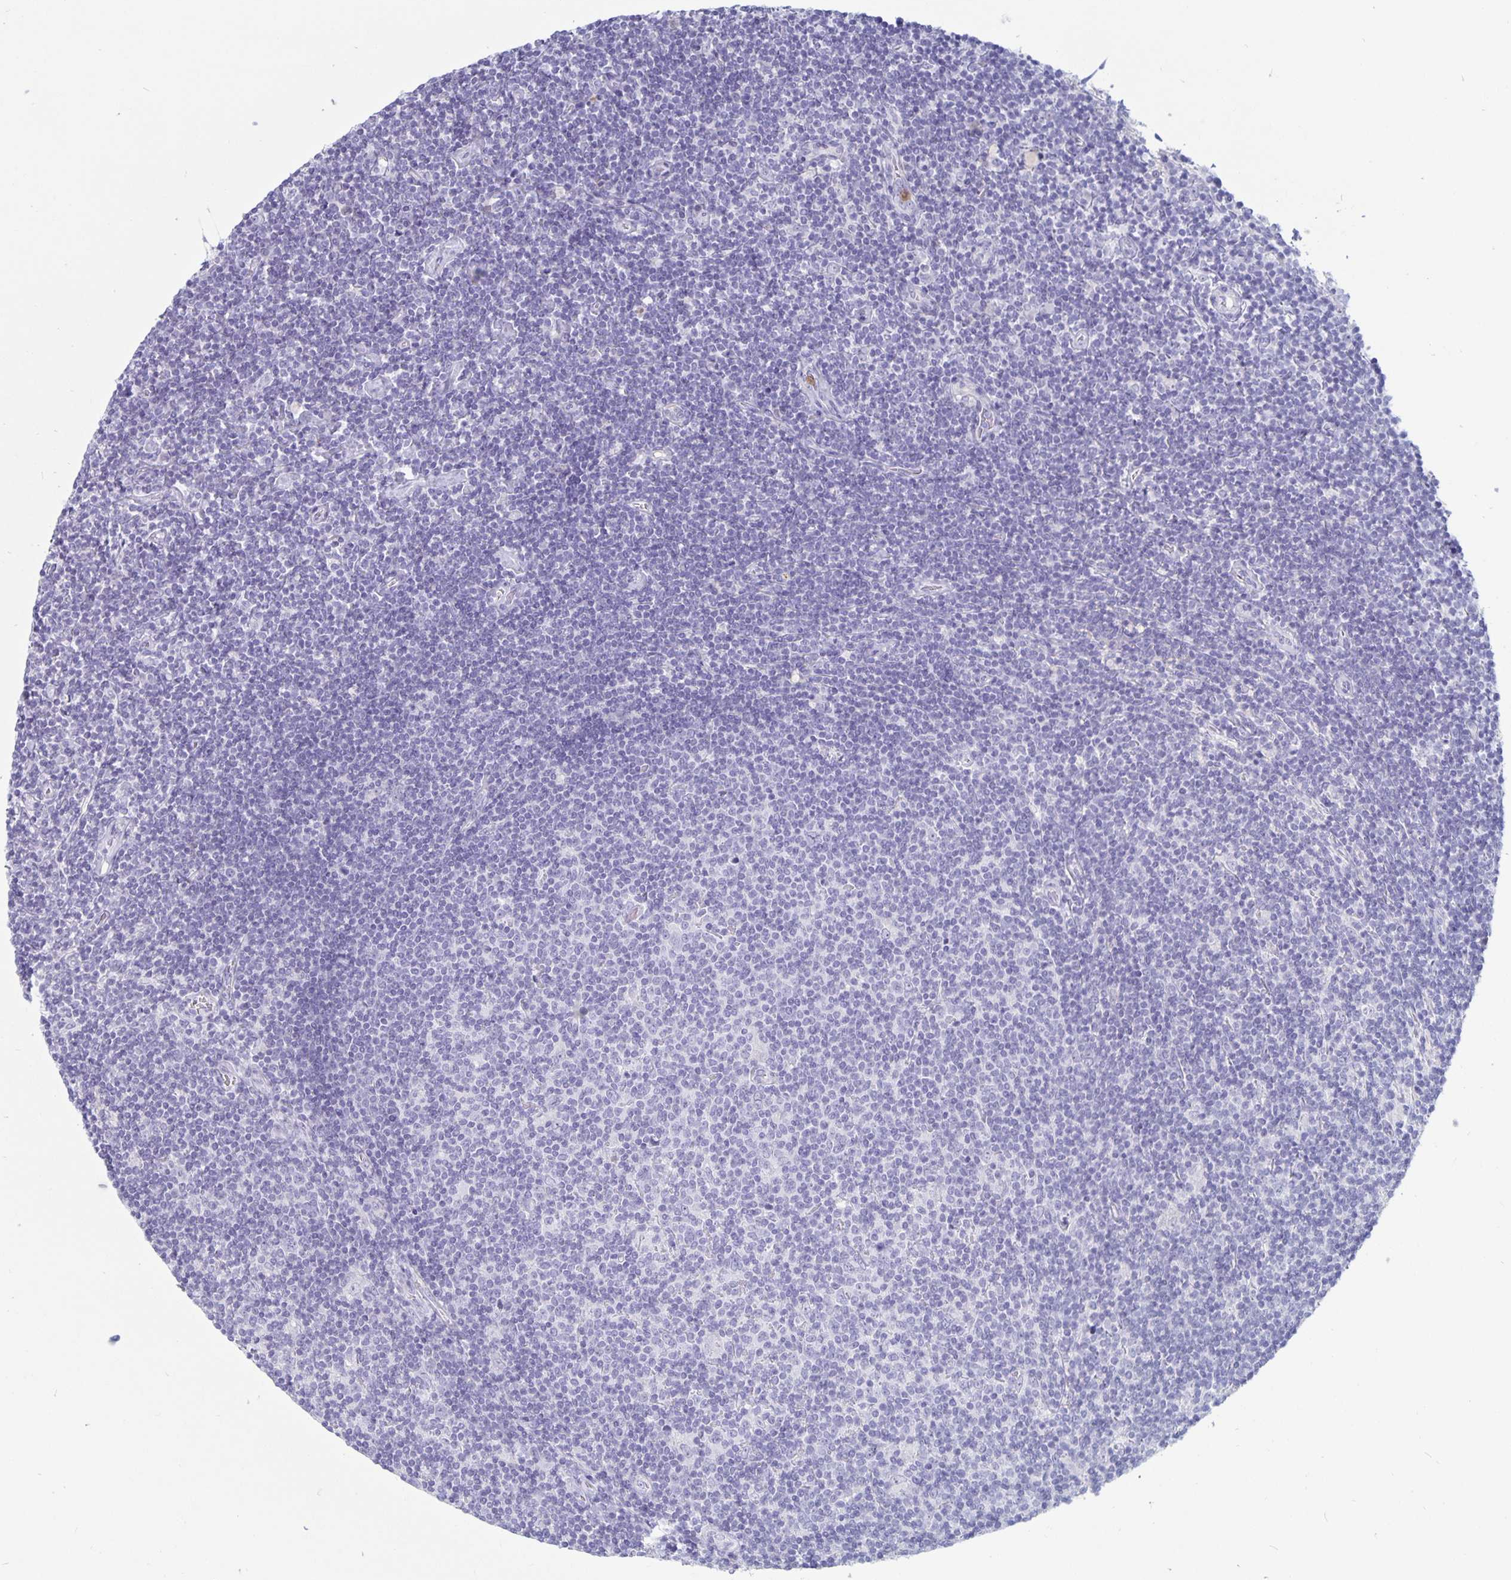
{"staining": {"intensity": "negative", "quantity": "none", "location": "none"}, "tissue": "lymphoma", "cell_type": "Tumor cells", "image_type": "cancer", "snomed": [{"axis": "morphology", "description": "Hodgkin's disease, NOS"}, {"axis": "topography", "description": "Lymph node"}], "caption": "This micrograph is of Hodgkin's disease stained with immunohistochemistry (IHC) to label a protein in brown with the nuclei are counter-stained blue. There is no positivity in tumor cells.", "gene": "PLCB3", "patient": {"sex": "male", "age": 40}}